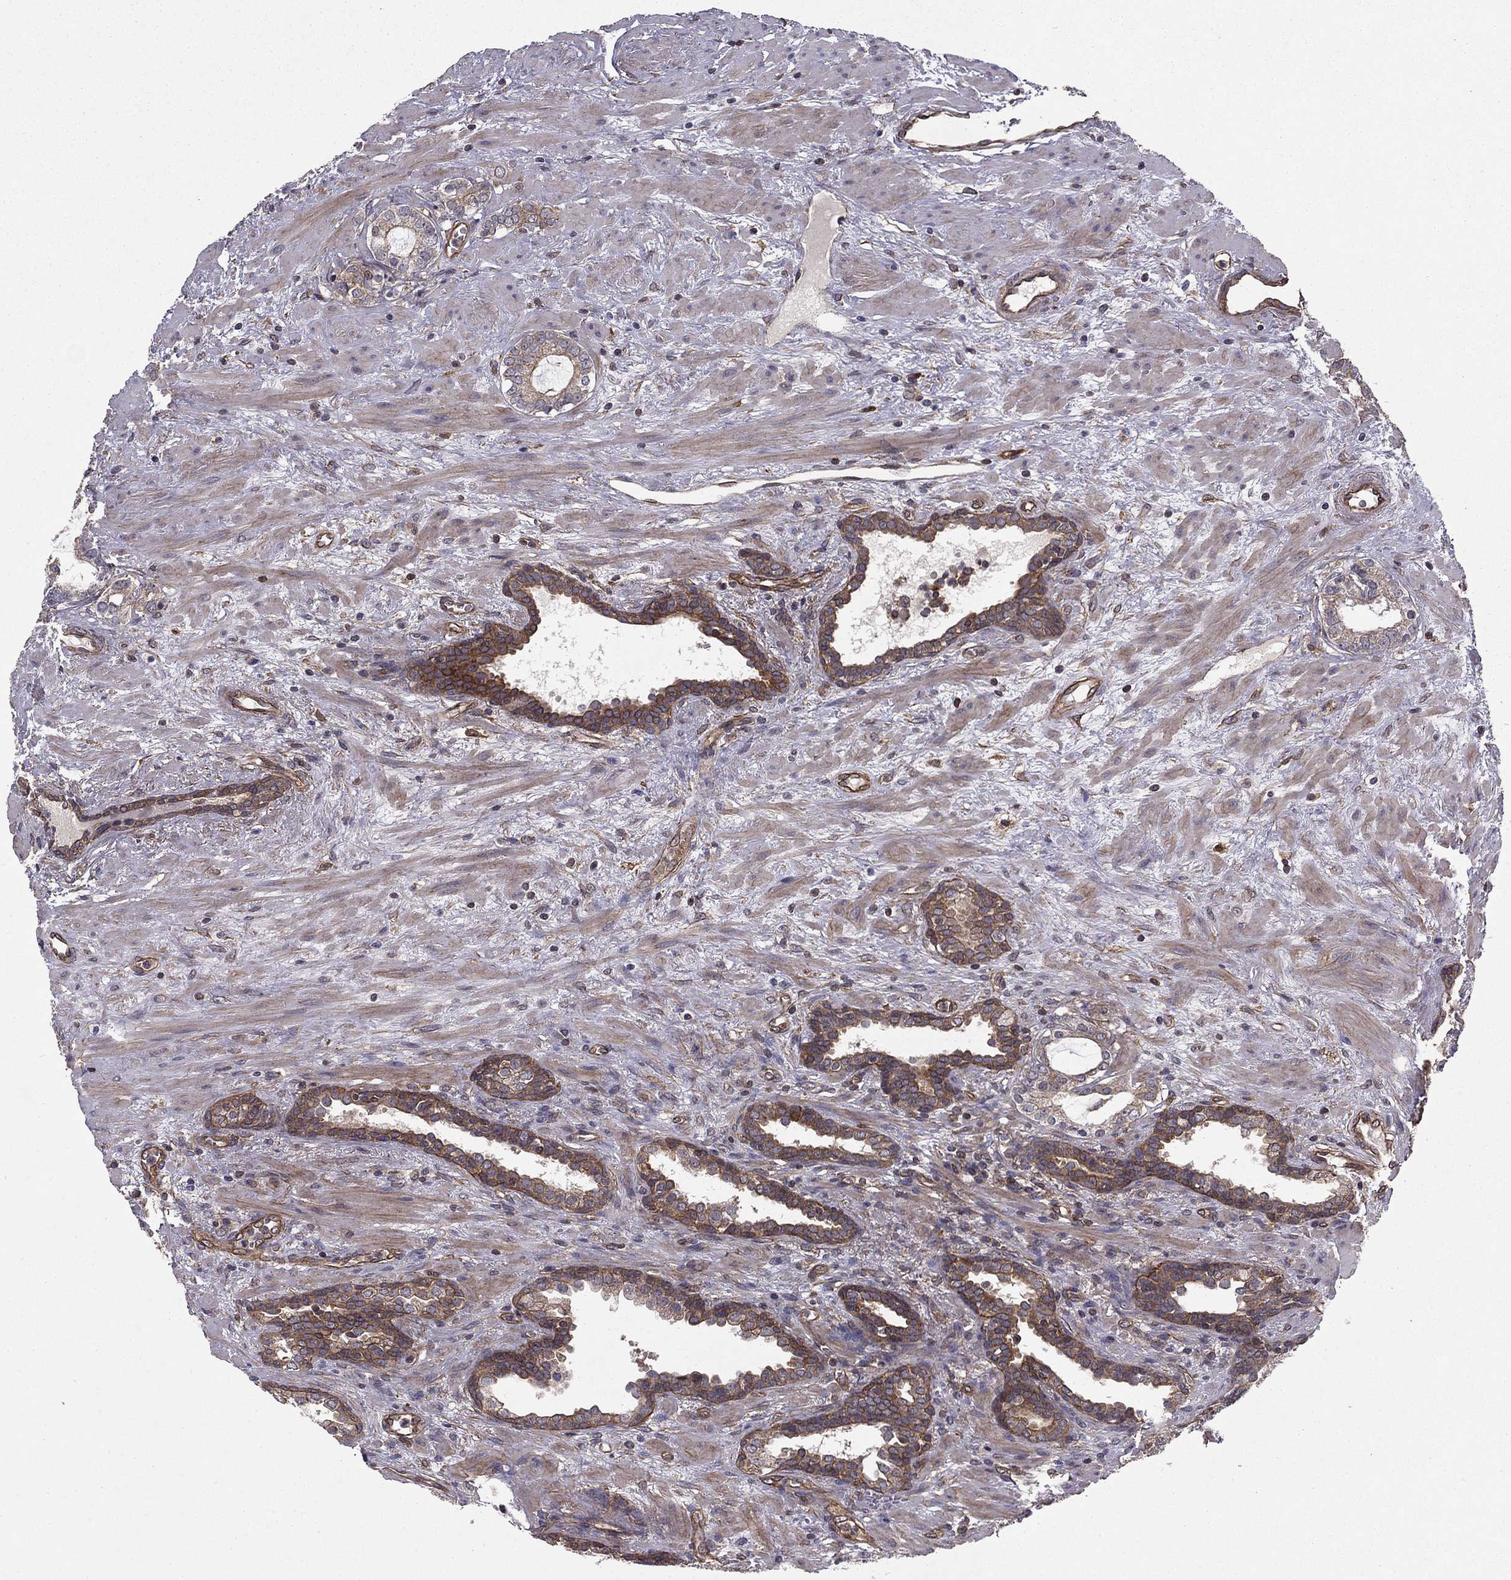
{"staining": {"intensity": "strong", "quantity": "25%-75%", "location": "cytoplasmic/membranous"}, "tissue": "prostate cancer", "cell_type": "Tumor cells", "image_type": "cancer", "snomed": [{"axis": "morphology", "description": "Adenocarcinoma, NOS"}, {"axis": "topography", "description": "Prostate"}], "caption": "Protein expression analysis of prostate cancer exhibits strong cytoplasmic/membranous positivity in approximately 25%-75% of tumor cells.", "gene": "SHMT1", "patient": {"sex": "male", "age": 66}}